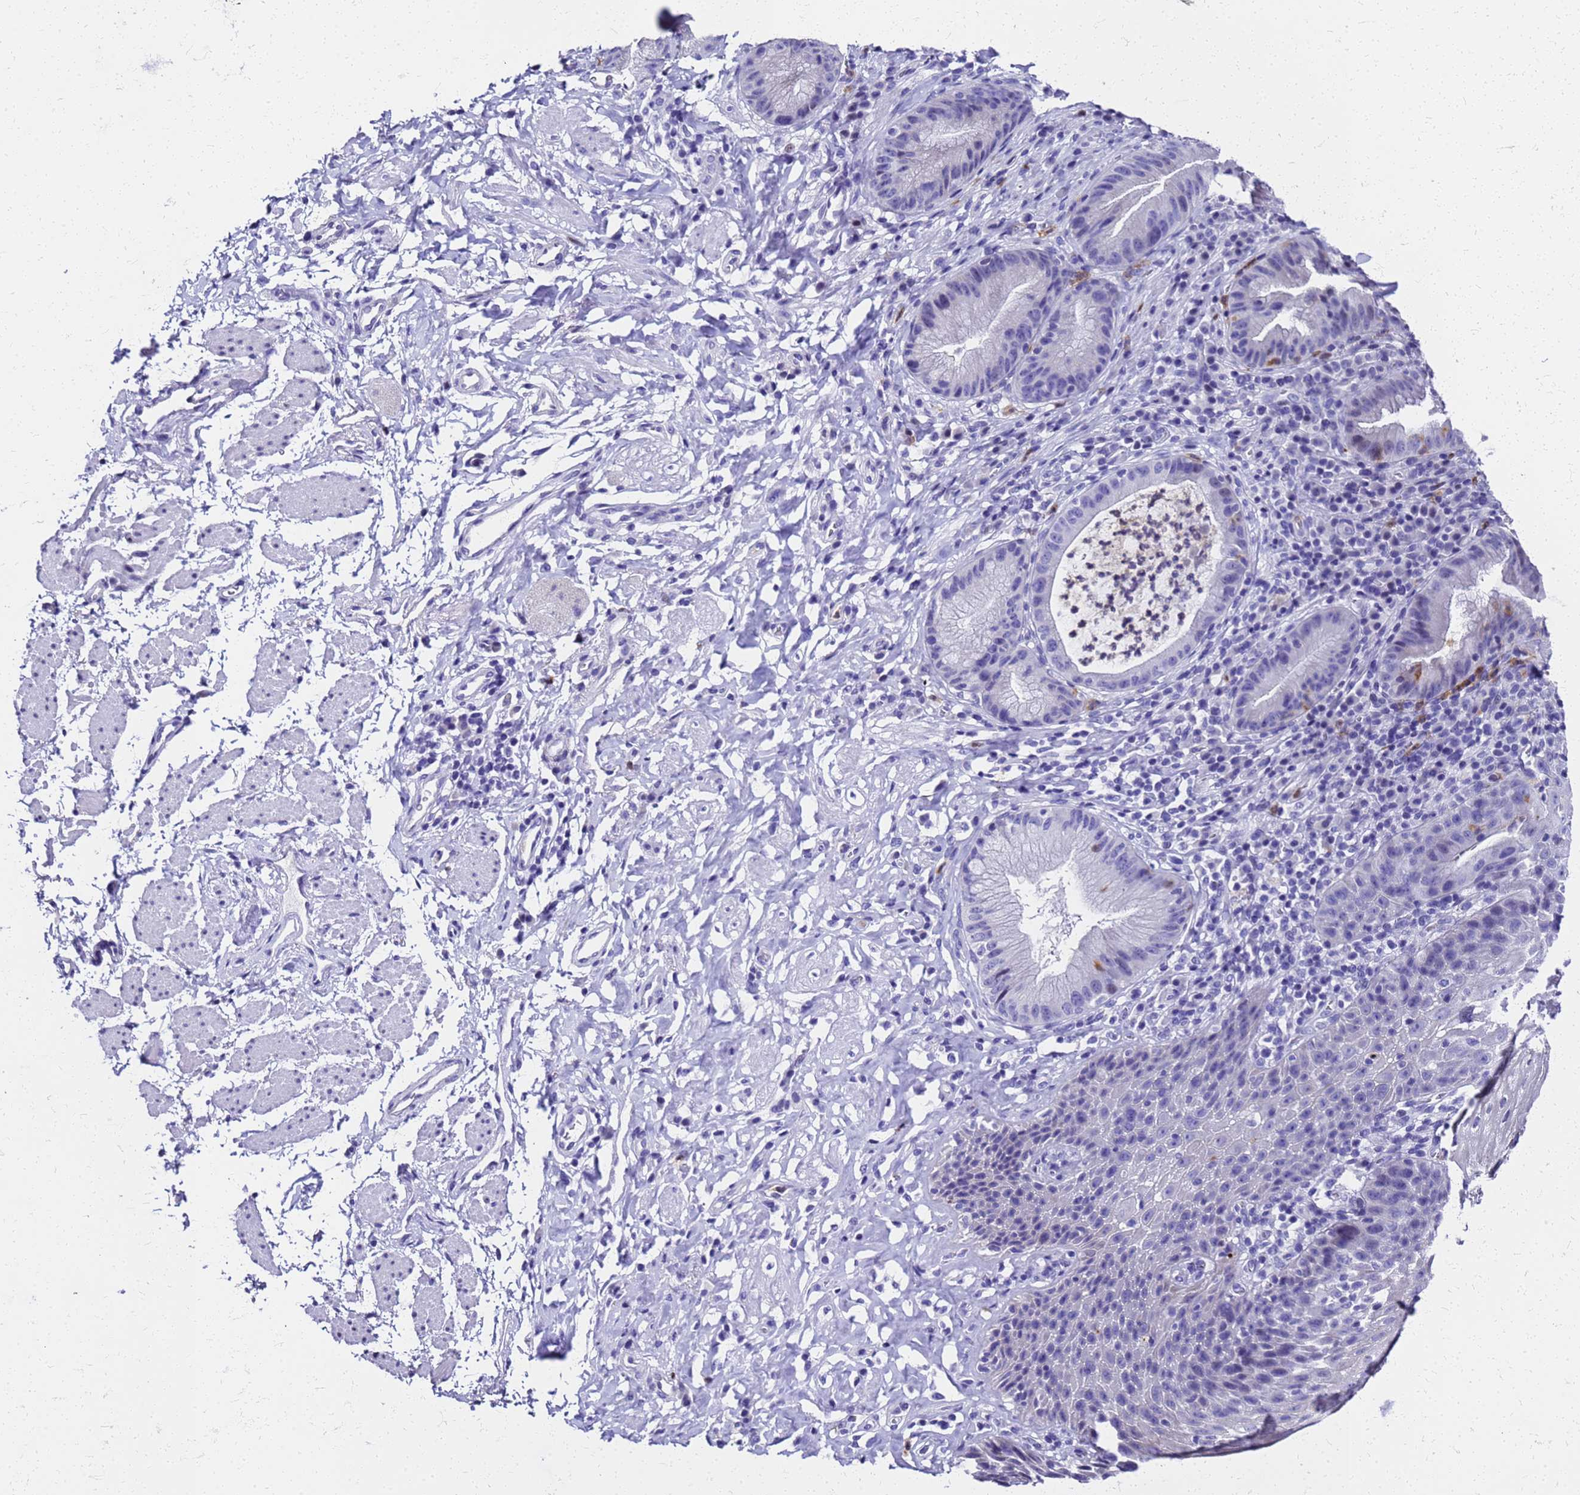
{"staining": {"intensity": "negative", "quantity": "none", "location": "none"}, "tissue": "esophagus", "cell_type": "Squamous epithelial cells", "image_type": "normal", "snomed": [{"axis": "morphology", "description": "Normal tissue, NOS"}, {"axis": "topography", "description": "Esophagus"}], "caption": "An immunohistochemistry (IHC) histopathology image of unremarkable esophagus is shown. There is no staining in squamous epithelial cells of esophagus. (DAB (3,3'-diaminobenzidine) immunohistochemistry visualized using brightfield microscopy, high magnification).", "gene": "SMIM21", "patient": {"sex": "female", "age": 61}}